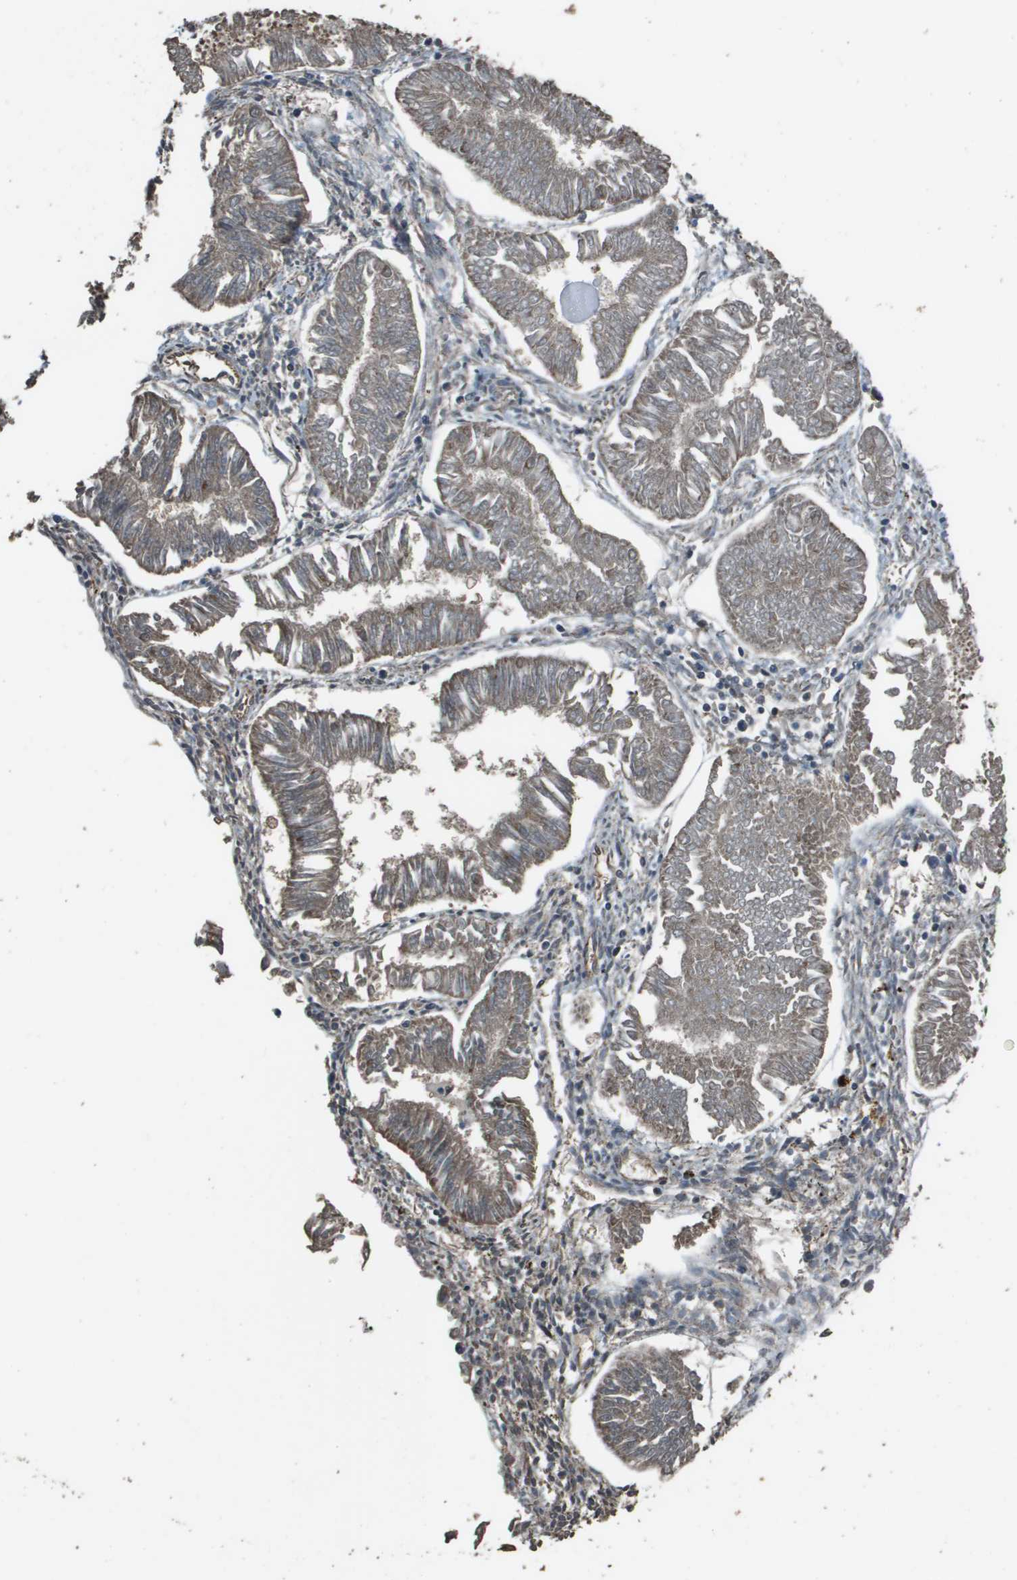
{"staining": {"intensity": "moderate", "quantity": ">75%", "location": "cytoplasmic/membranous"}, "tissue": "endometrial cancer", "cell_type": "Tumor cells", "image_type": "cancer", "snomed": [{"axis": "morphology", "description": "Adenocarcinoma, NOS"}, {"axis": "topography", "description": "Endometrium"}], "caption": "Immunohistochemical staining of endometrial cancer (adenocarcinoma) shows medium levels of moderate cytoplasmic/membranous expression in about >75% of tumor cells. (Stains: DAB in brown, nuclei in blue, Microscopy: brightfield microscopy at high magnification).", "gene": "FIG4", "patient": {"sex": "female", "age": 53}}